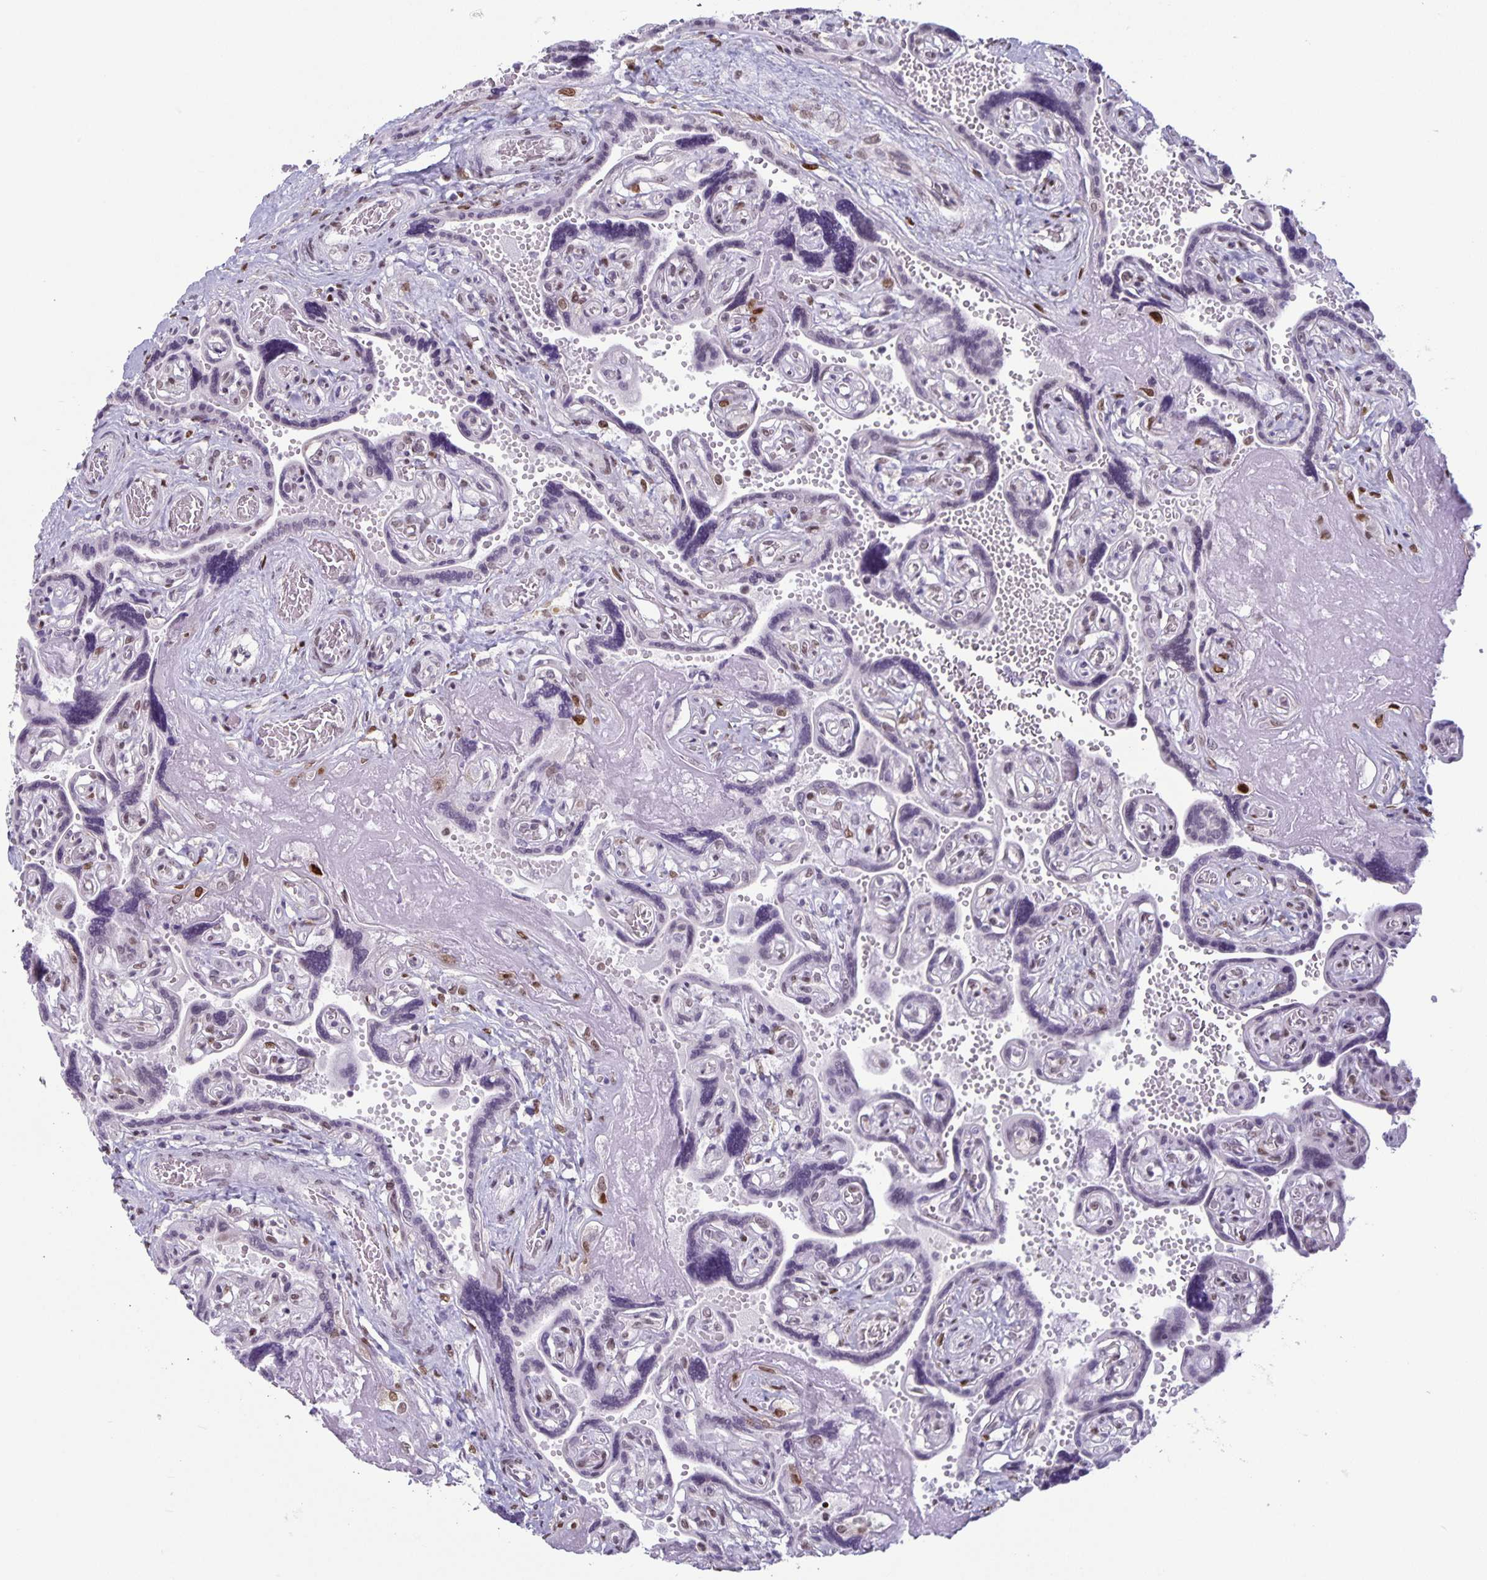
{"staining": {"intensity": "strong", "quantity": ">75%", "location": "nuclear"}, "tissue": "placenta", "cell_type": "Decidual cells", "image_type": "normal", "snomed": [{"axis": "morphology", "description": "Normal tissue, NOS"}, {"axis": "topography", "description": "Placenta"}], "caption": "Immunohistochemistry (IHC) photomicrograph of normal placenta: human placenta stained using immunohistochemistry (IHC) shows high levels of strong protein expression localized specifically in the nuclear of decidual cells, appearing as a nuclear brown color.", "gene": "JUND", "patient": {"sex": "female", "age": 32}}